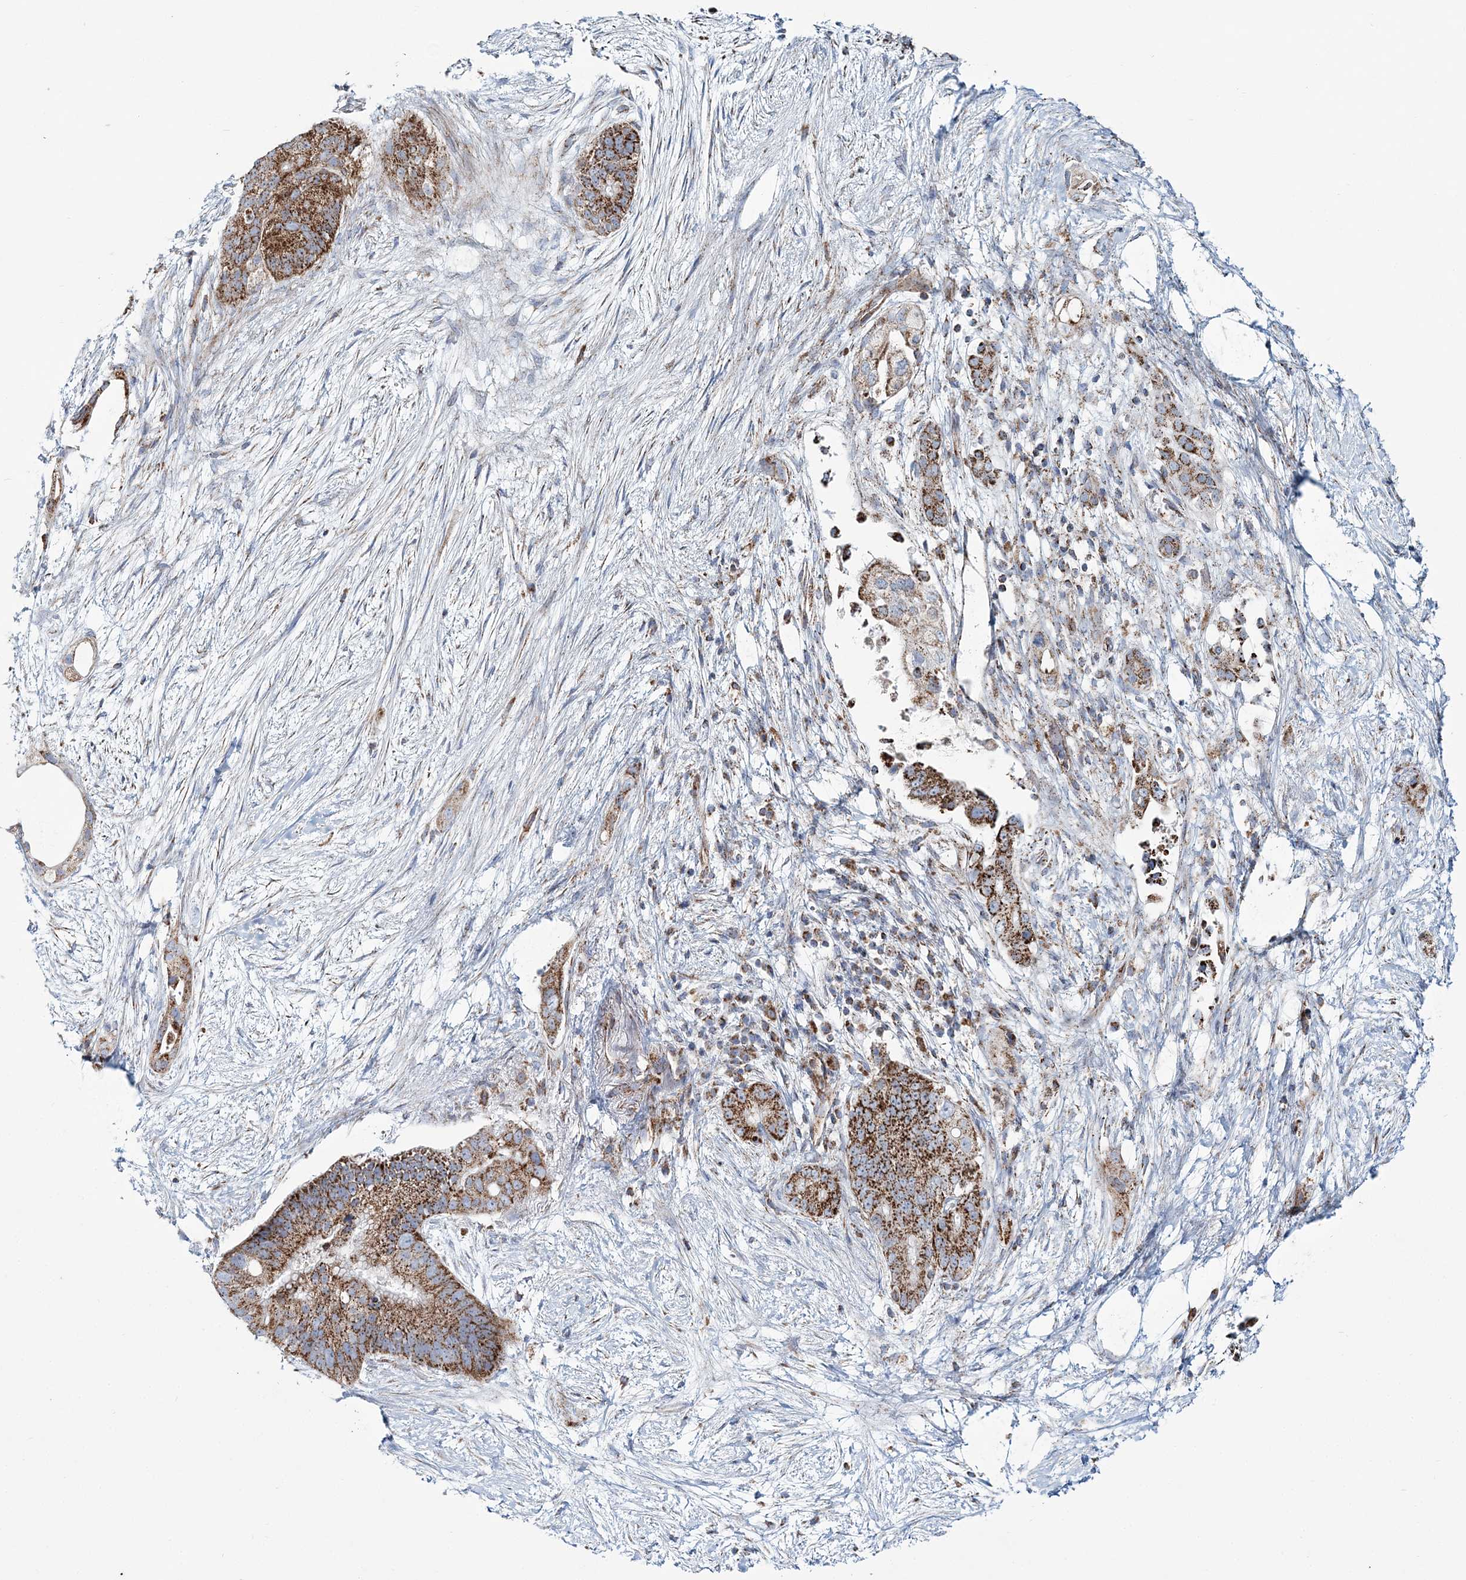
{"staining": {"intensity": "moderate", "quantity": ">75%", "location": "cytoplasmic/membranous"}, "tissue": "pancreatic cancer", "cell_type": "Tumor cells", "image_type": "cancer", "snomed": [{"axis": "morphology", "description": "Adenocarcinoma, NOS"}, {"axis": "topography", "description": "Pancreas"}], "caption": "An immunohistochemistry (IHC) image of tumor tissue is shown. Protein staining in brown shows moderate cytoplasmic/membranous positivity in pancreatic adenocarcinoma within tumor cells. (IHC, brightfield microscopy, high magnification).", "gene": "ARHGAP6", "patient": {"sex": "male", "age": 53}}